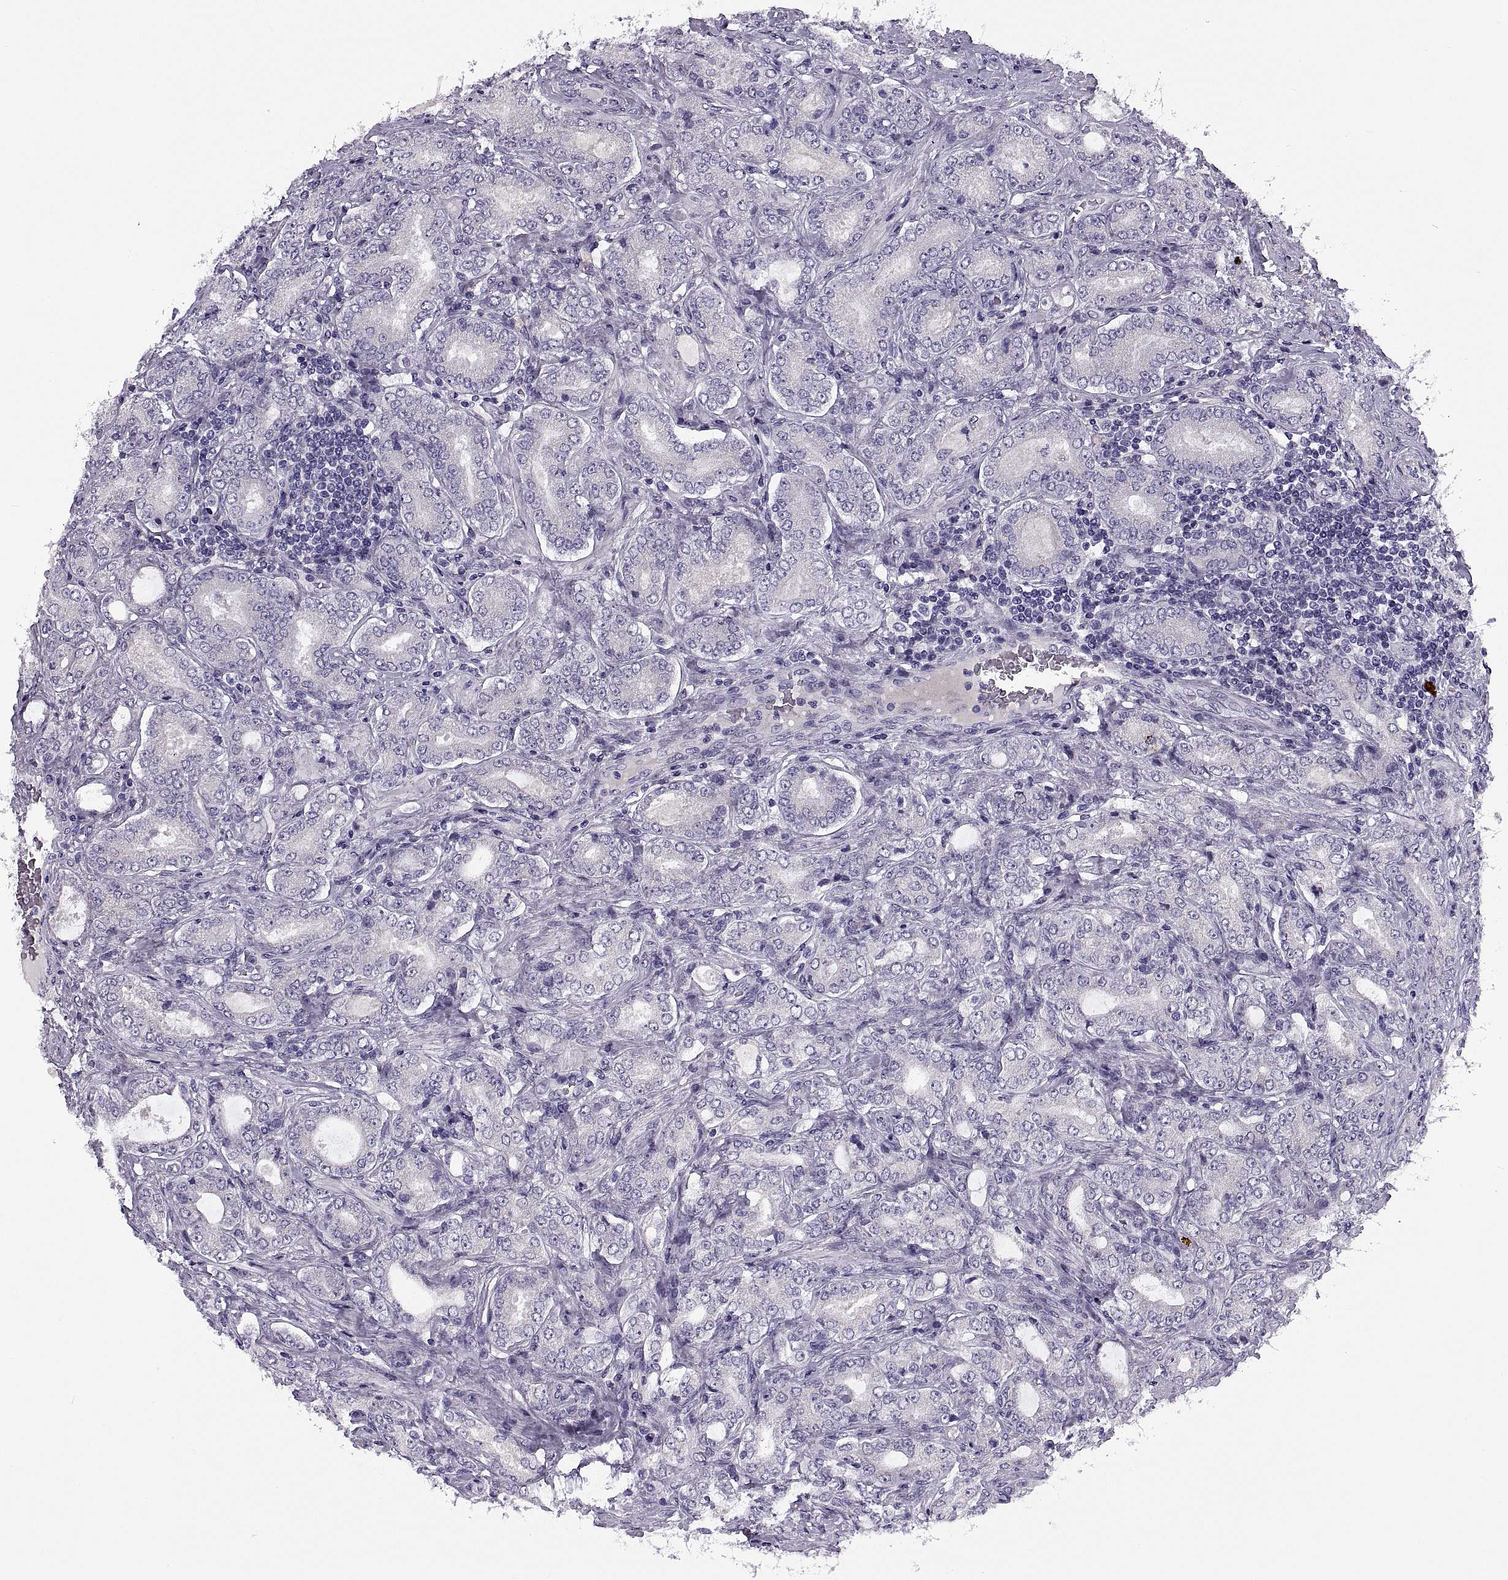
{"staining": {"intensity": "negative", "quantity": "none", "location": "none"}, "tissue": "prostate cancer", "cell_type": "Tumor cells", "image_type": "cancer", "snomed": [{"axis": "morphology", "description": "Adenocarcinoma, NOS"}, {"axis": "topography", "description": "Prostate"}], "caption": "This is an immunohistochemistry micrograph of human prostate cancer (adenocarcinoma). There is no staining in tumor cells.", "gene": "MAGEB1", "patient": {"sex": "male", "age": 64}}